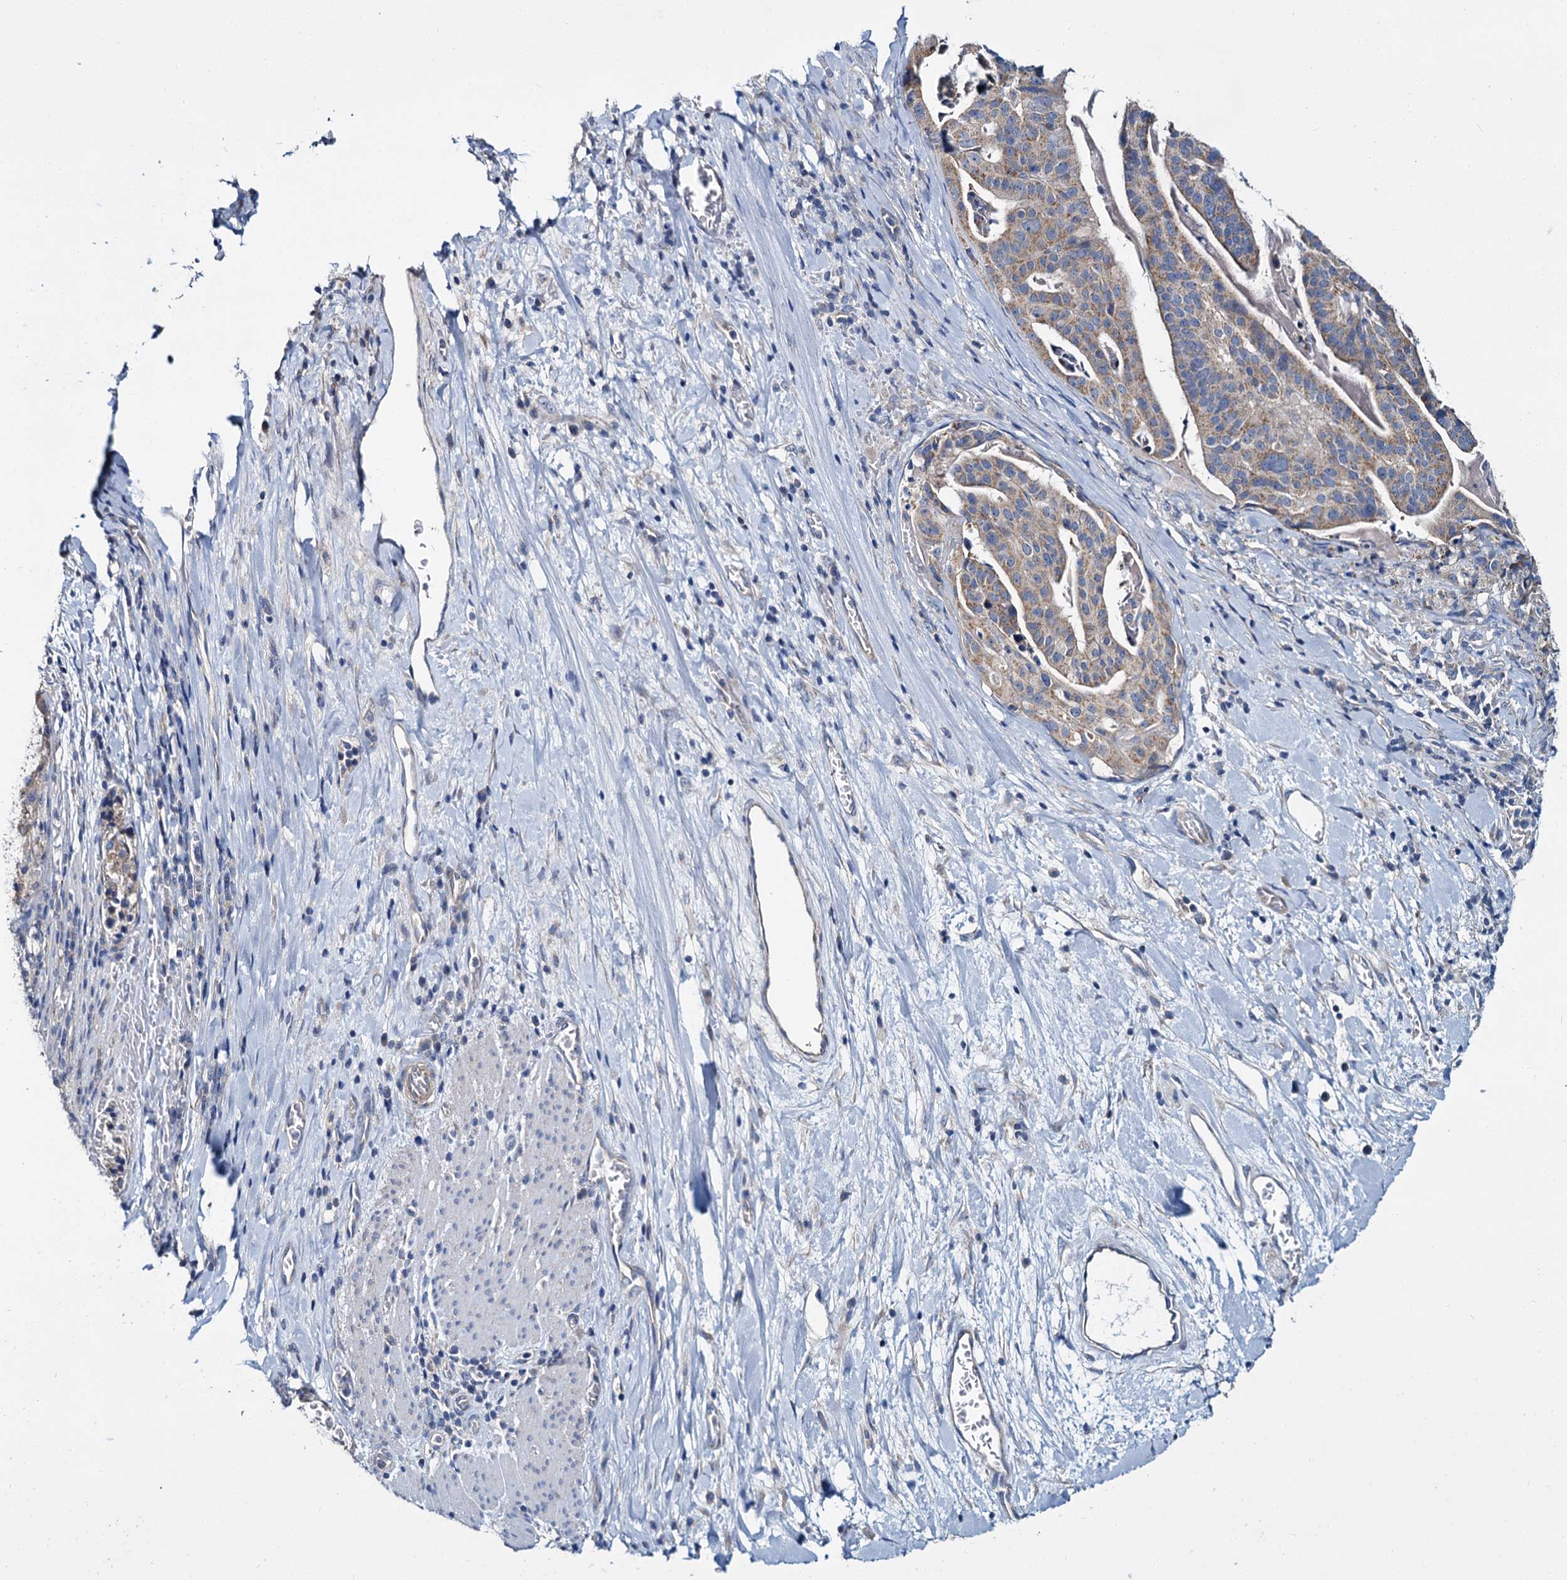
{"staining": {"intensity": "moderate", "quantity": ">75%", "location": "cytoplasmic/membranous"}, "tissue": "stomach cancer", "cell_type": "Tumor cells", "image_type": "cancer", "snomed": [{"axis": "morphology", "description": "Adenocarcinoma, NOS"}, {"axis": "topography", "description": "Stomach"}], "caption": "Stomach cancer was stained to show a protein in brown. There is medium levels of moderate cytoplasmic/membranous expression in about >75% of tumor cells.", "gene": "CEP295", "patient": {"sex": "male", "age": 48}}